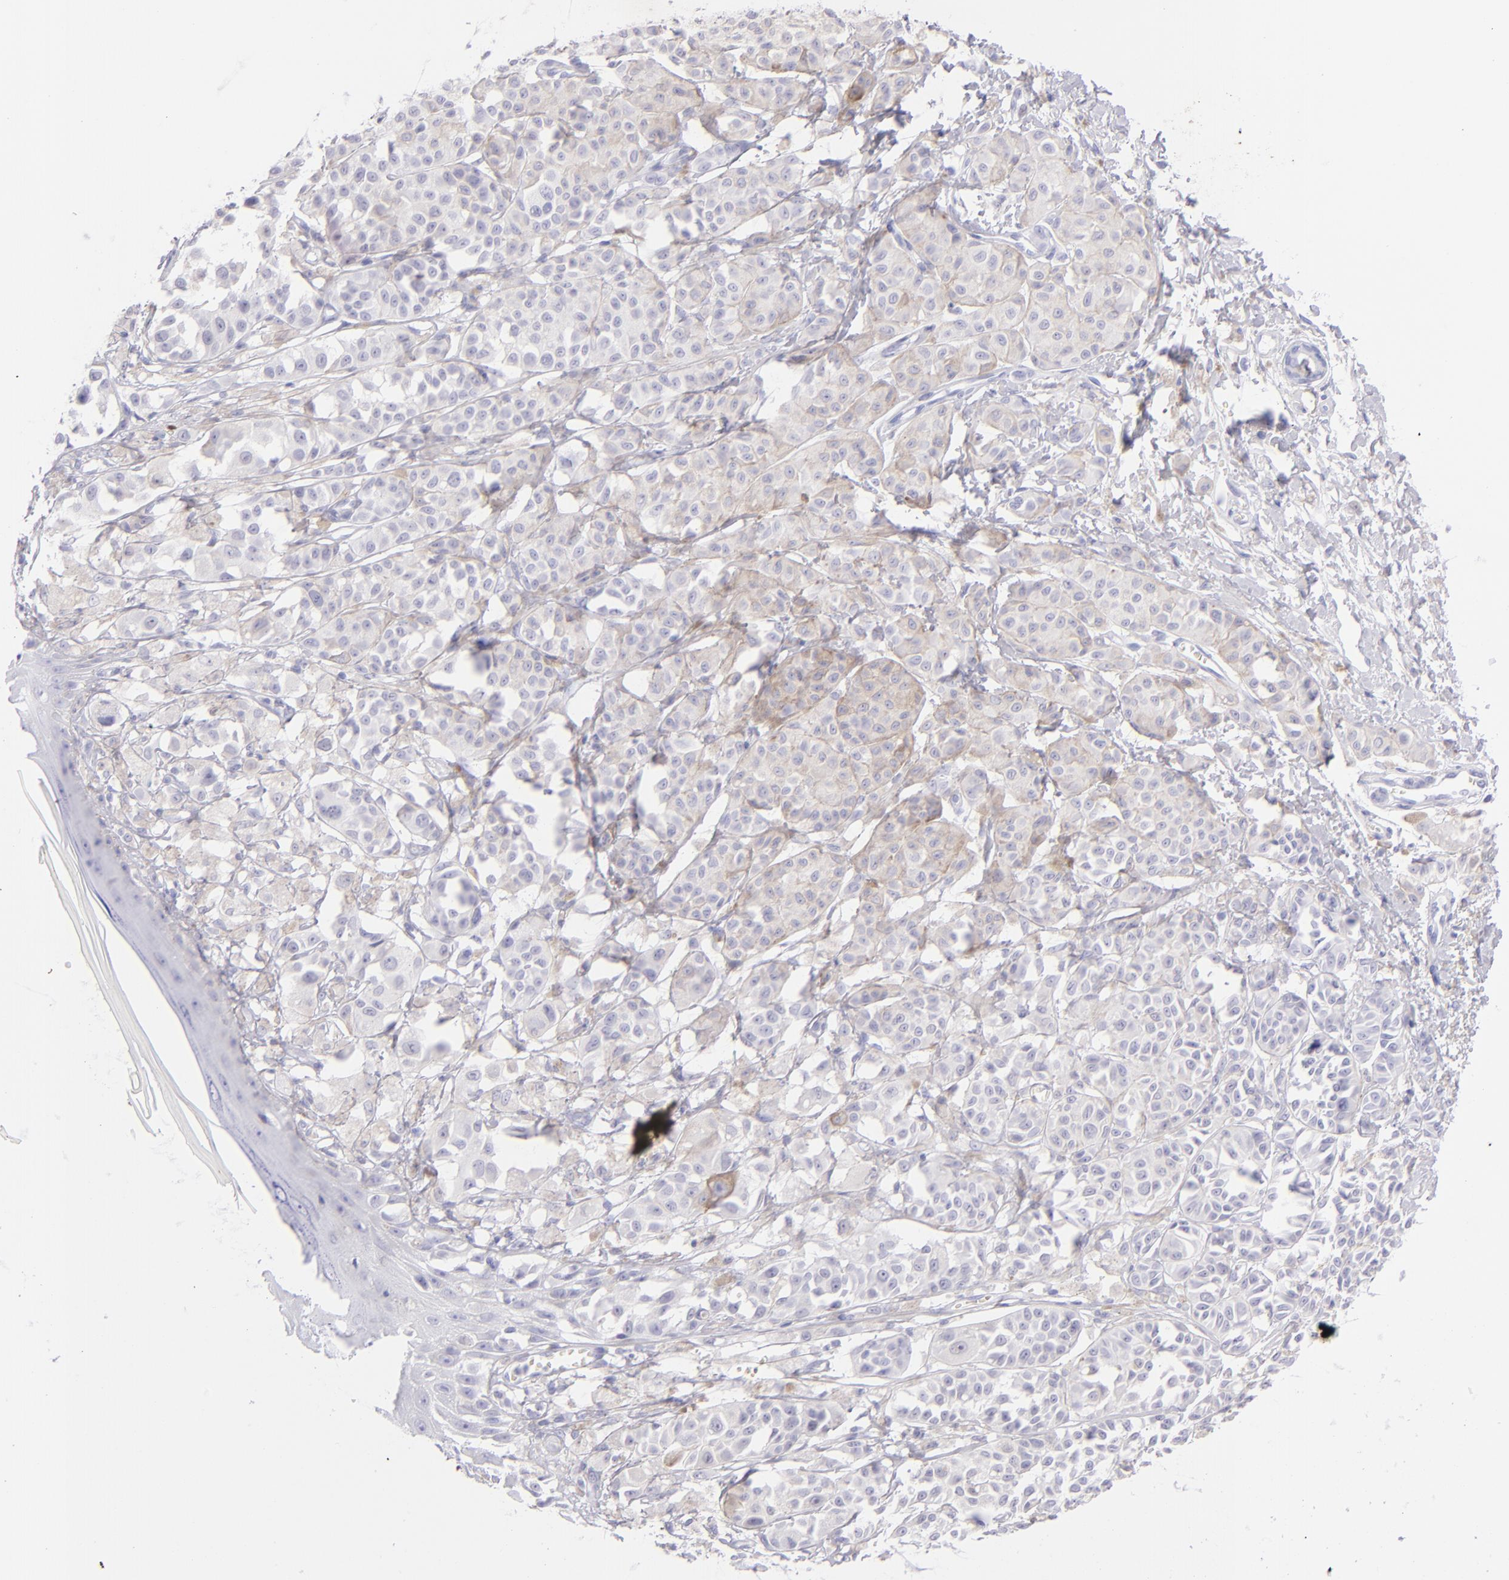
{"staining": {"intensity": "negative", "quantity": "none", "location": "none"}, "tissue": "melanoma", "cell_type": "Tumor cells", "image_type": "cancer", "snomed": [{"axis": "morphology", "description": "Malignant melanoma, NOS"}, {"axis": "topography", "description": "Skin"}], "caption": "Image shows no protein staining in tumor cells of malignant melanoma tissue. (Immunohistochemistry (ihc), brightfield microscopy, high magnification).", "gene": "CD72", "patient": {"sex": "male", "age": 76}}